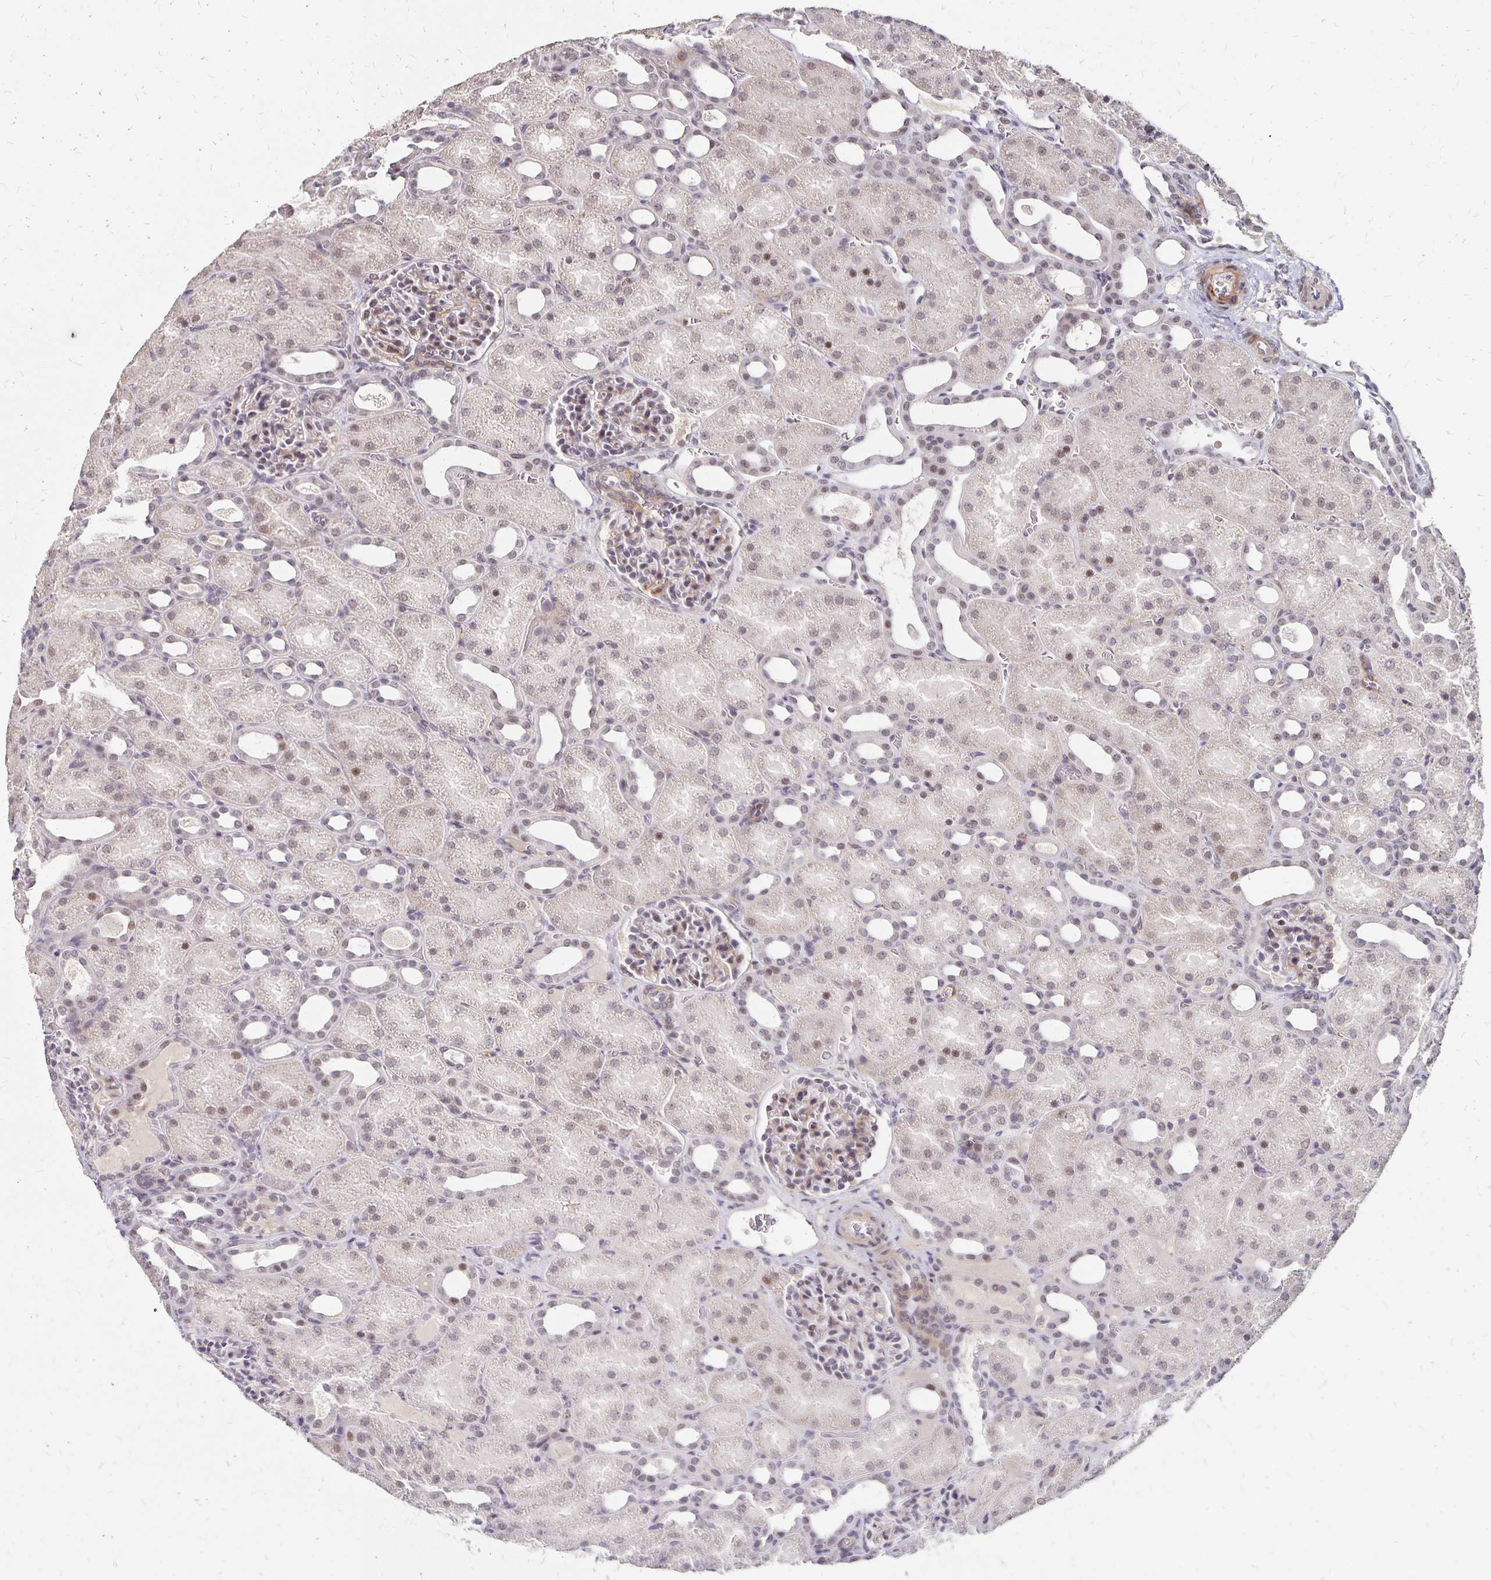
{"staining": {"intensity": "moderate", "quantity": "<25%", "location": "cytoplasmic/membranous,nuclear"}, "tissue": "kidney", "cell_type": "Cells in glomeruli", "image_type": "normal", "snomed": [{"axis": "morphology", "description": "Normal tissue, NOS"}, {"axis": "topography", "description": "Kidney"}], "caption": "This image shows immunohistochemistry (IHC) staining of unremarkable human kidney, with low moderate cytoplasmic/membranous,nuclear staining in approximately <25% of cells in glomeruli.", "gene": "CLASRP", "patient": {"sex": "male", "age": 2}}